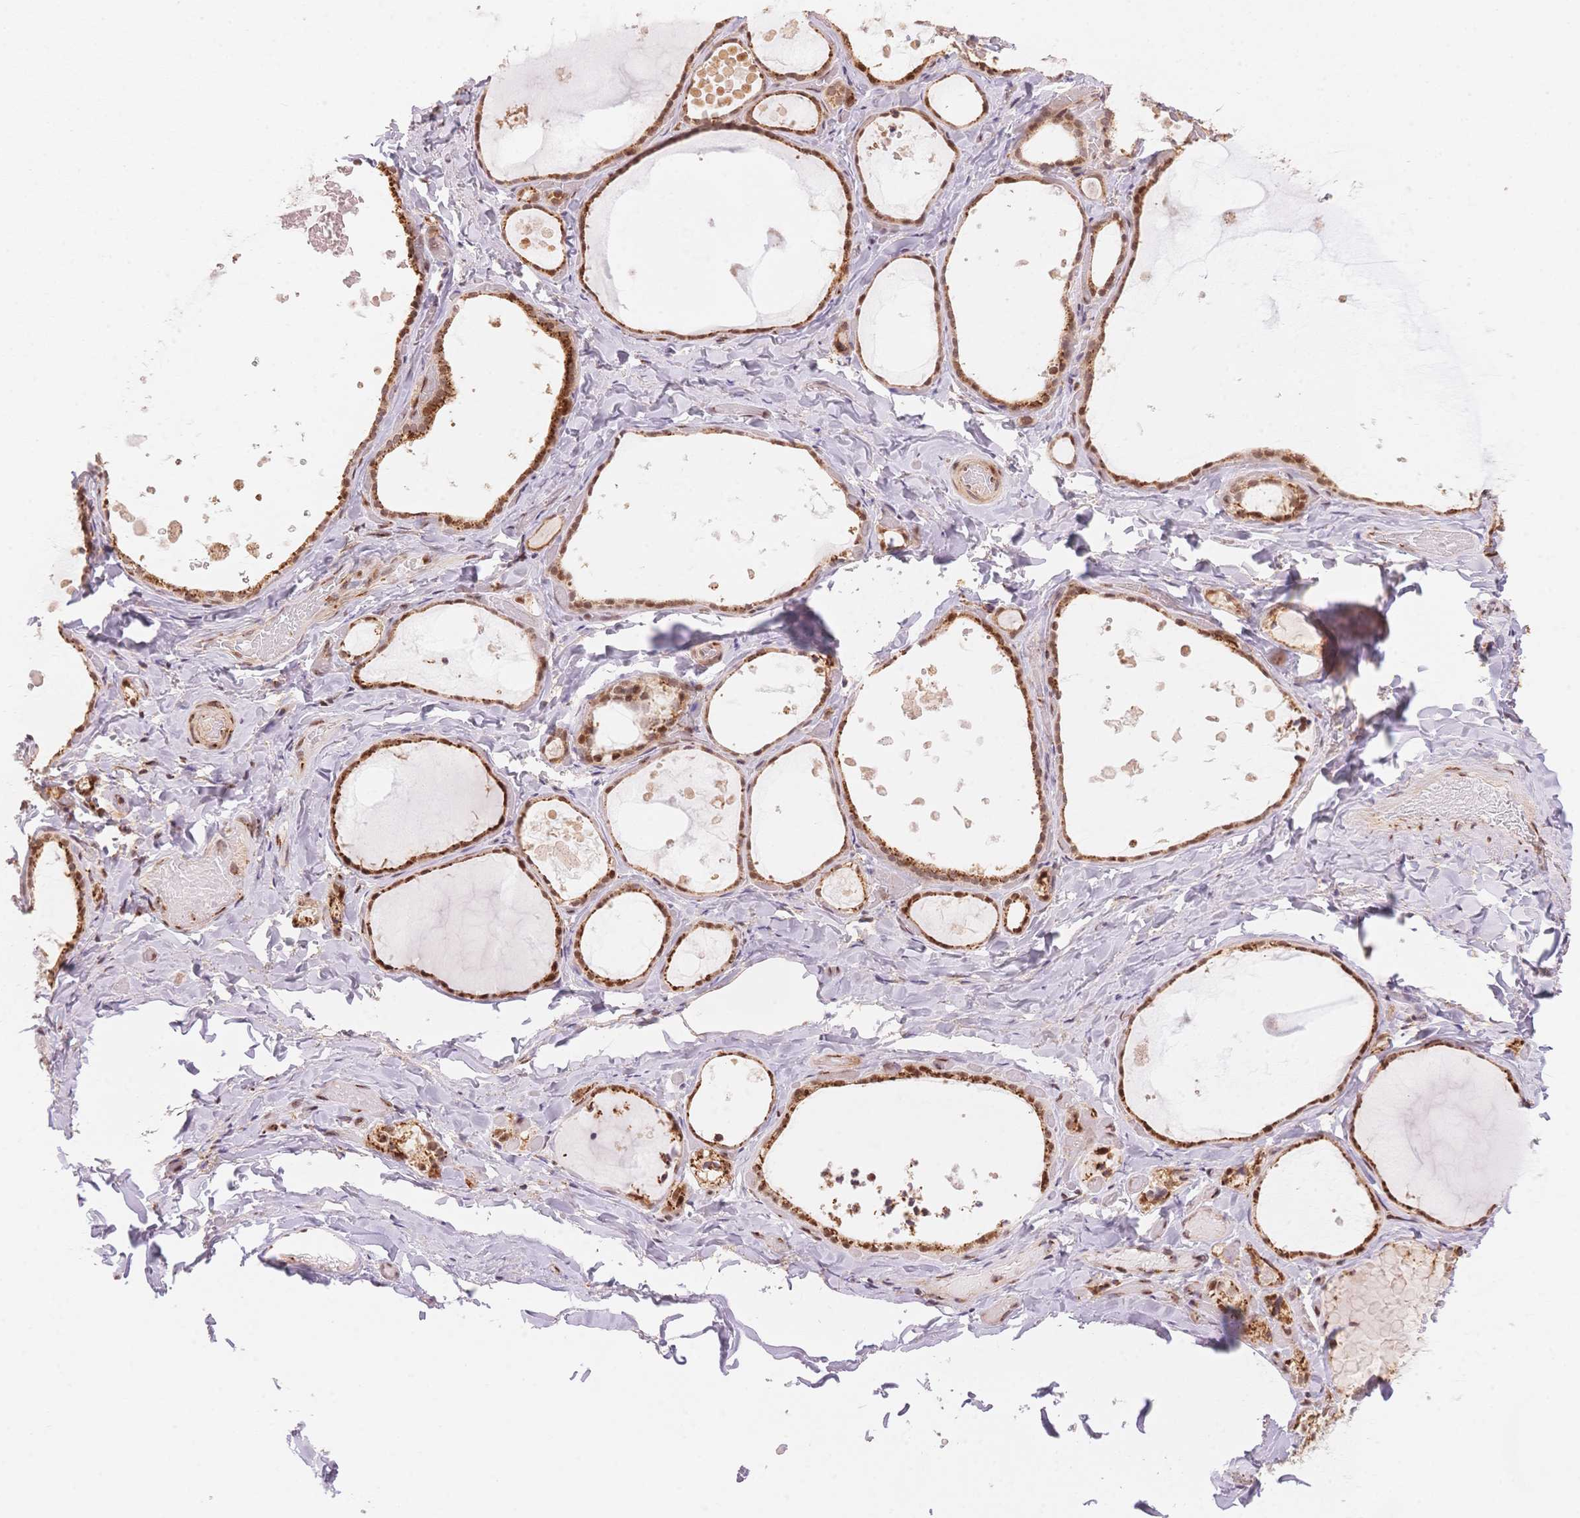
{"staining": {"intensity": "moderate", "quantity": ">75%", "location": "cytoplasmic/membranous,nuclear"}, "tissue": "thyroid gland", "cell_type": "Glandular cells", "image_type": "normal", "snomed": [{"axis": "morphology", "description": "Normal tissue, NOS"}, {"axis": "topography", "description": "Thyroid gland"}], "caption": "This is a photomicrograph of immunohistochemistry (IHC) staining of unremarkable thyroid gland, which shows moderate positivity in the cytoplasmic/membranous,nuclear of glandular cells.", "gene": "STK39", "patient": {"sex": "female", "age": 56}}